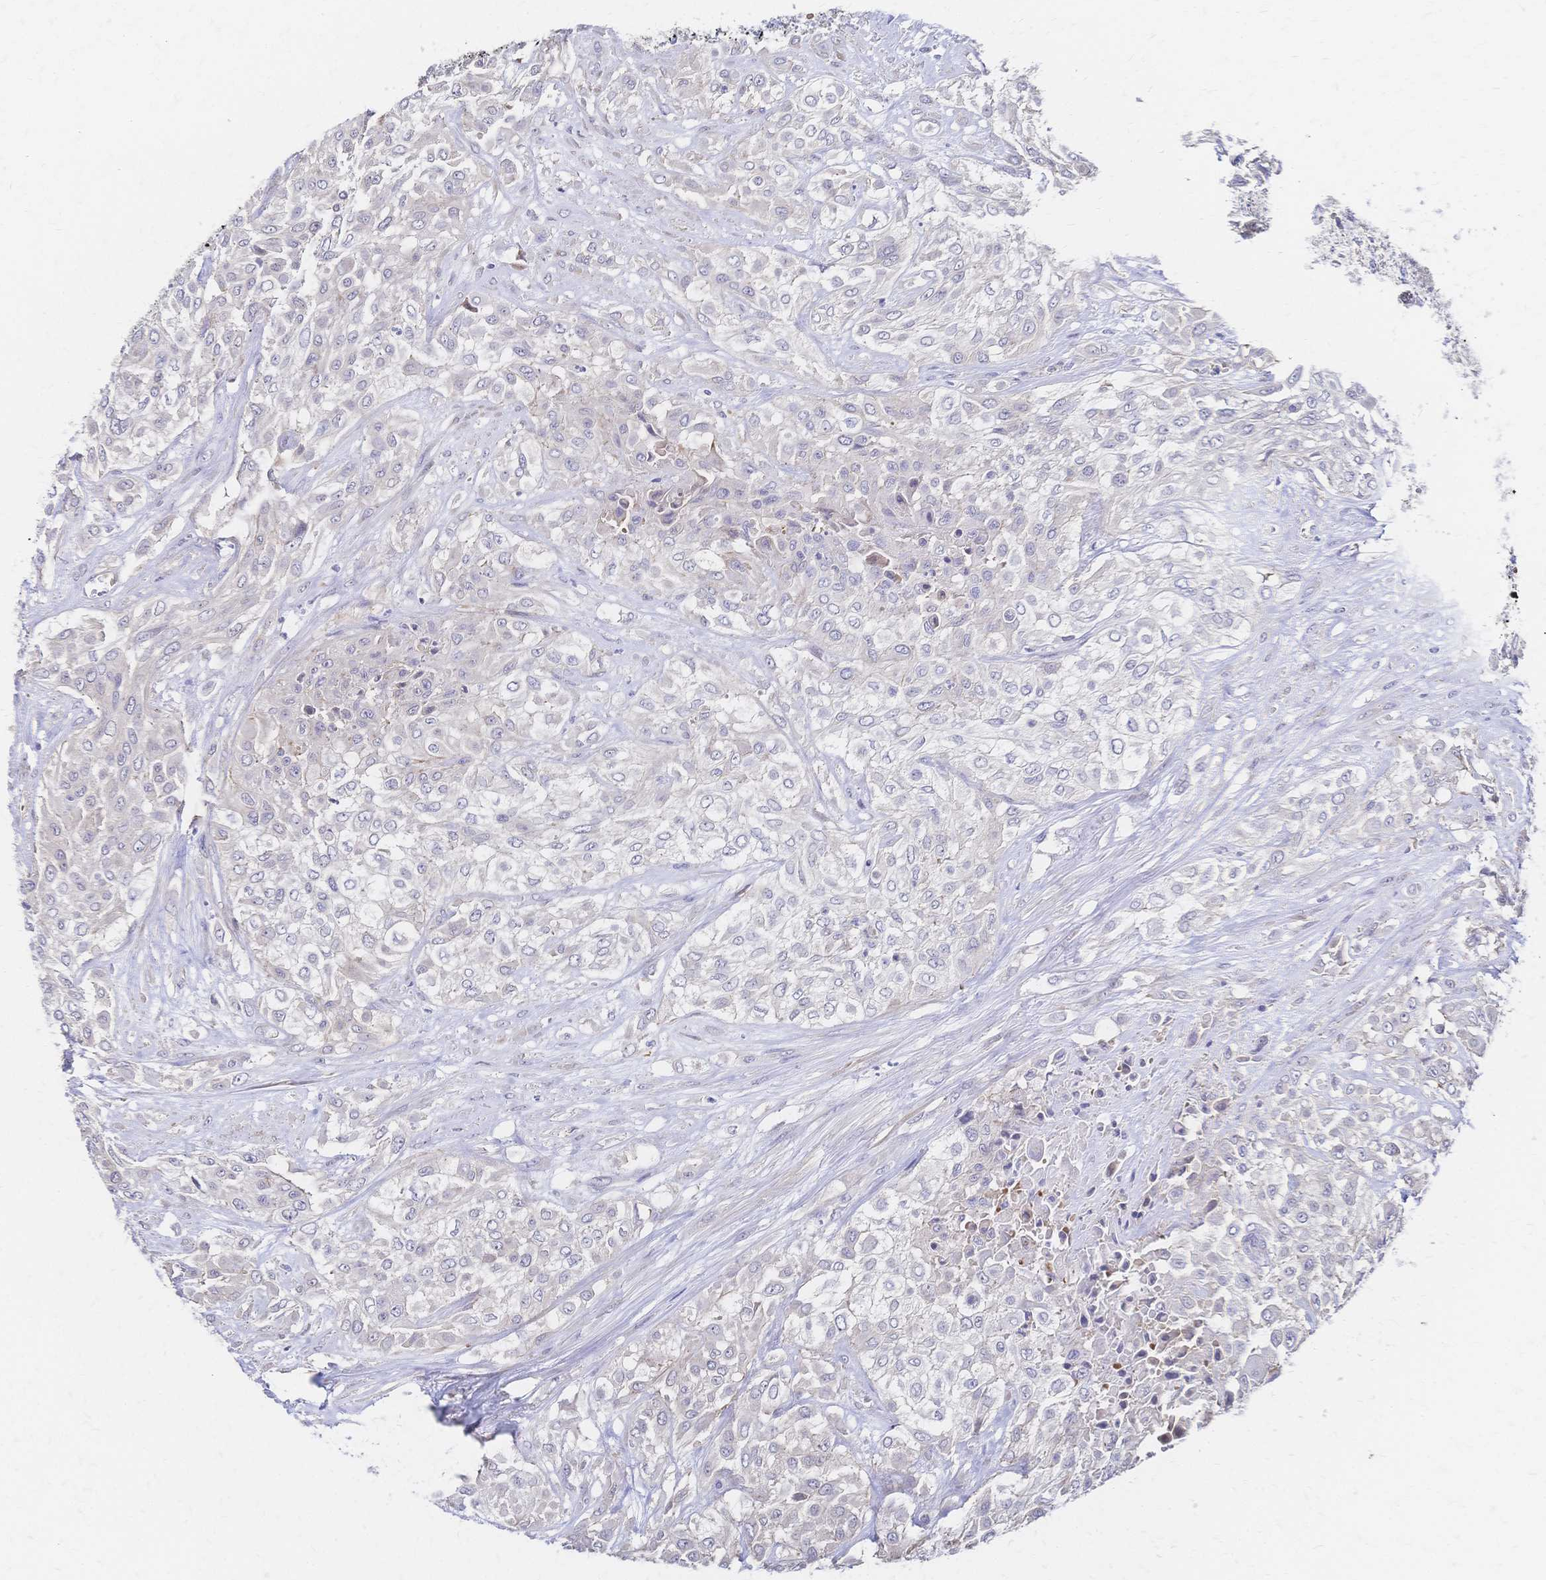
{"staining": {"intensity": "negative", "quantity": "none", "location": "none"}, "tissue": "urothelial cancer", "cell_type": "Tumor cells", "image_type": "cancer", "snomed": [{"axis": "morphology", "description": "Urothelial carcinoma, High grade"}, {"axis": "topography", "description": "Urinary bladder"}], "caption": "High power microscopy histopathology image of an immunohistochemistry micrograph of urothelial cancer, revealing no significant expression in tumor cells. The staining was performed using DAB (3,3'-diaminobenzidine) to visualize the protein expression in brown, while the nuclei were stained in blue with hematoxylin (Magnification: 20x).", "gene": "SLC5A1", "patient": {"sex": "male", "age": 57}}